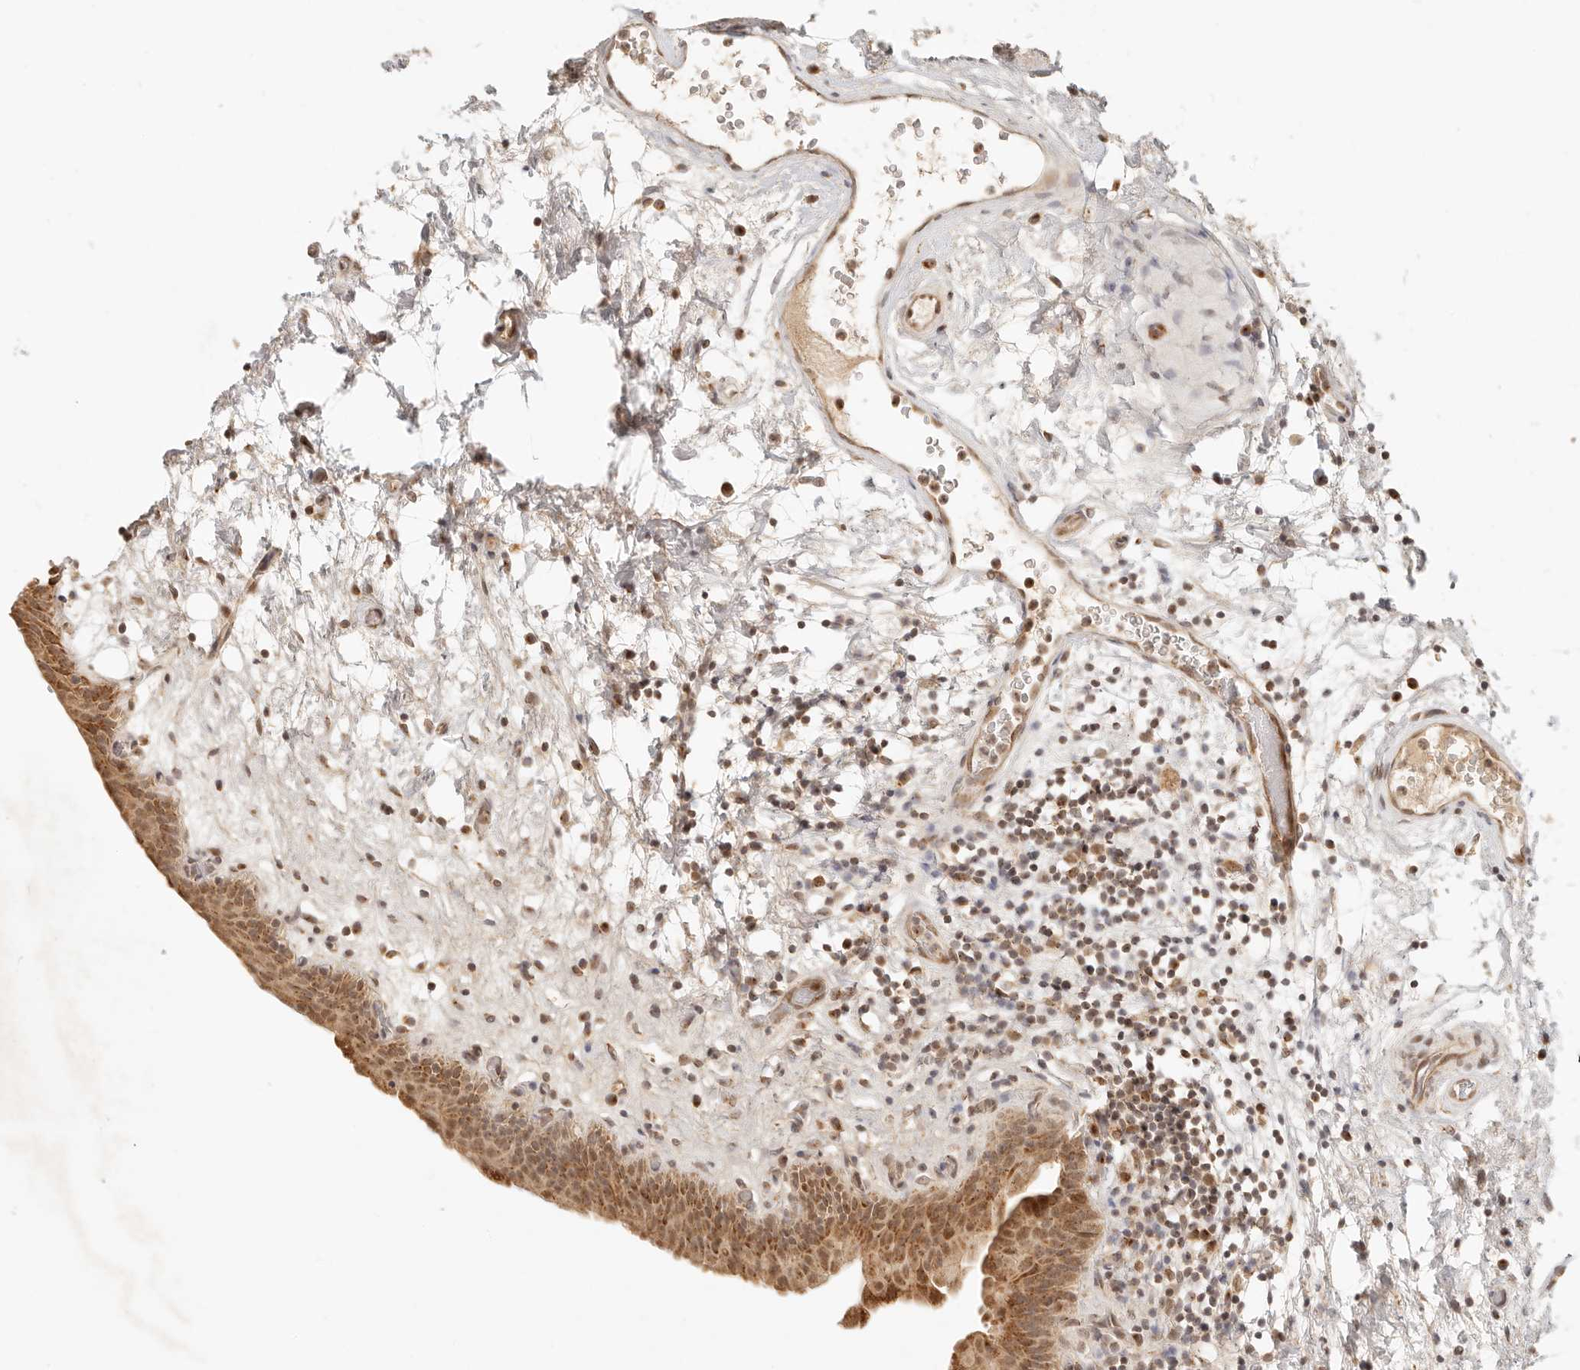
{"staining": {"intensity": "moderate", "quantity": ">75%", "location": "cytoplasmic/membranous,nuclear"}, "tissue": "urinary bladder", "cell_type": "Urothelial cells", "image_type": "normal", "snomed": [{"axis": "morphology", "description": "Normal tissue, NOS"}, {"axis": "topography", "description": "Urinary bladder"}], "caption": "Urothelial cells display moderate cytoplasmic/membranous,nuclear positivity in about >75% of cells in benign urinary bladder. The staining is performed using DAB (3,3'-diaminobenzidine) brown chromogen to label protein expression. The nuclei are counter-stained blue using hematoxylin.", "gene": "INTS11", "patient": {"sex": "male", "age": 83}}